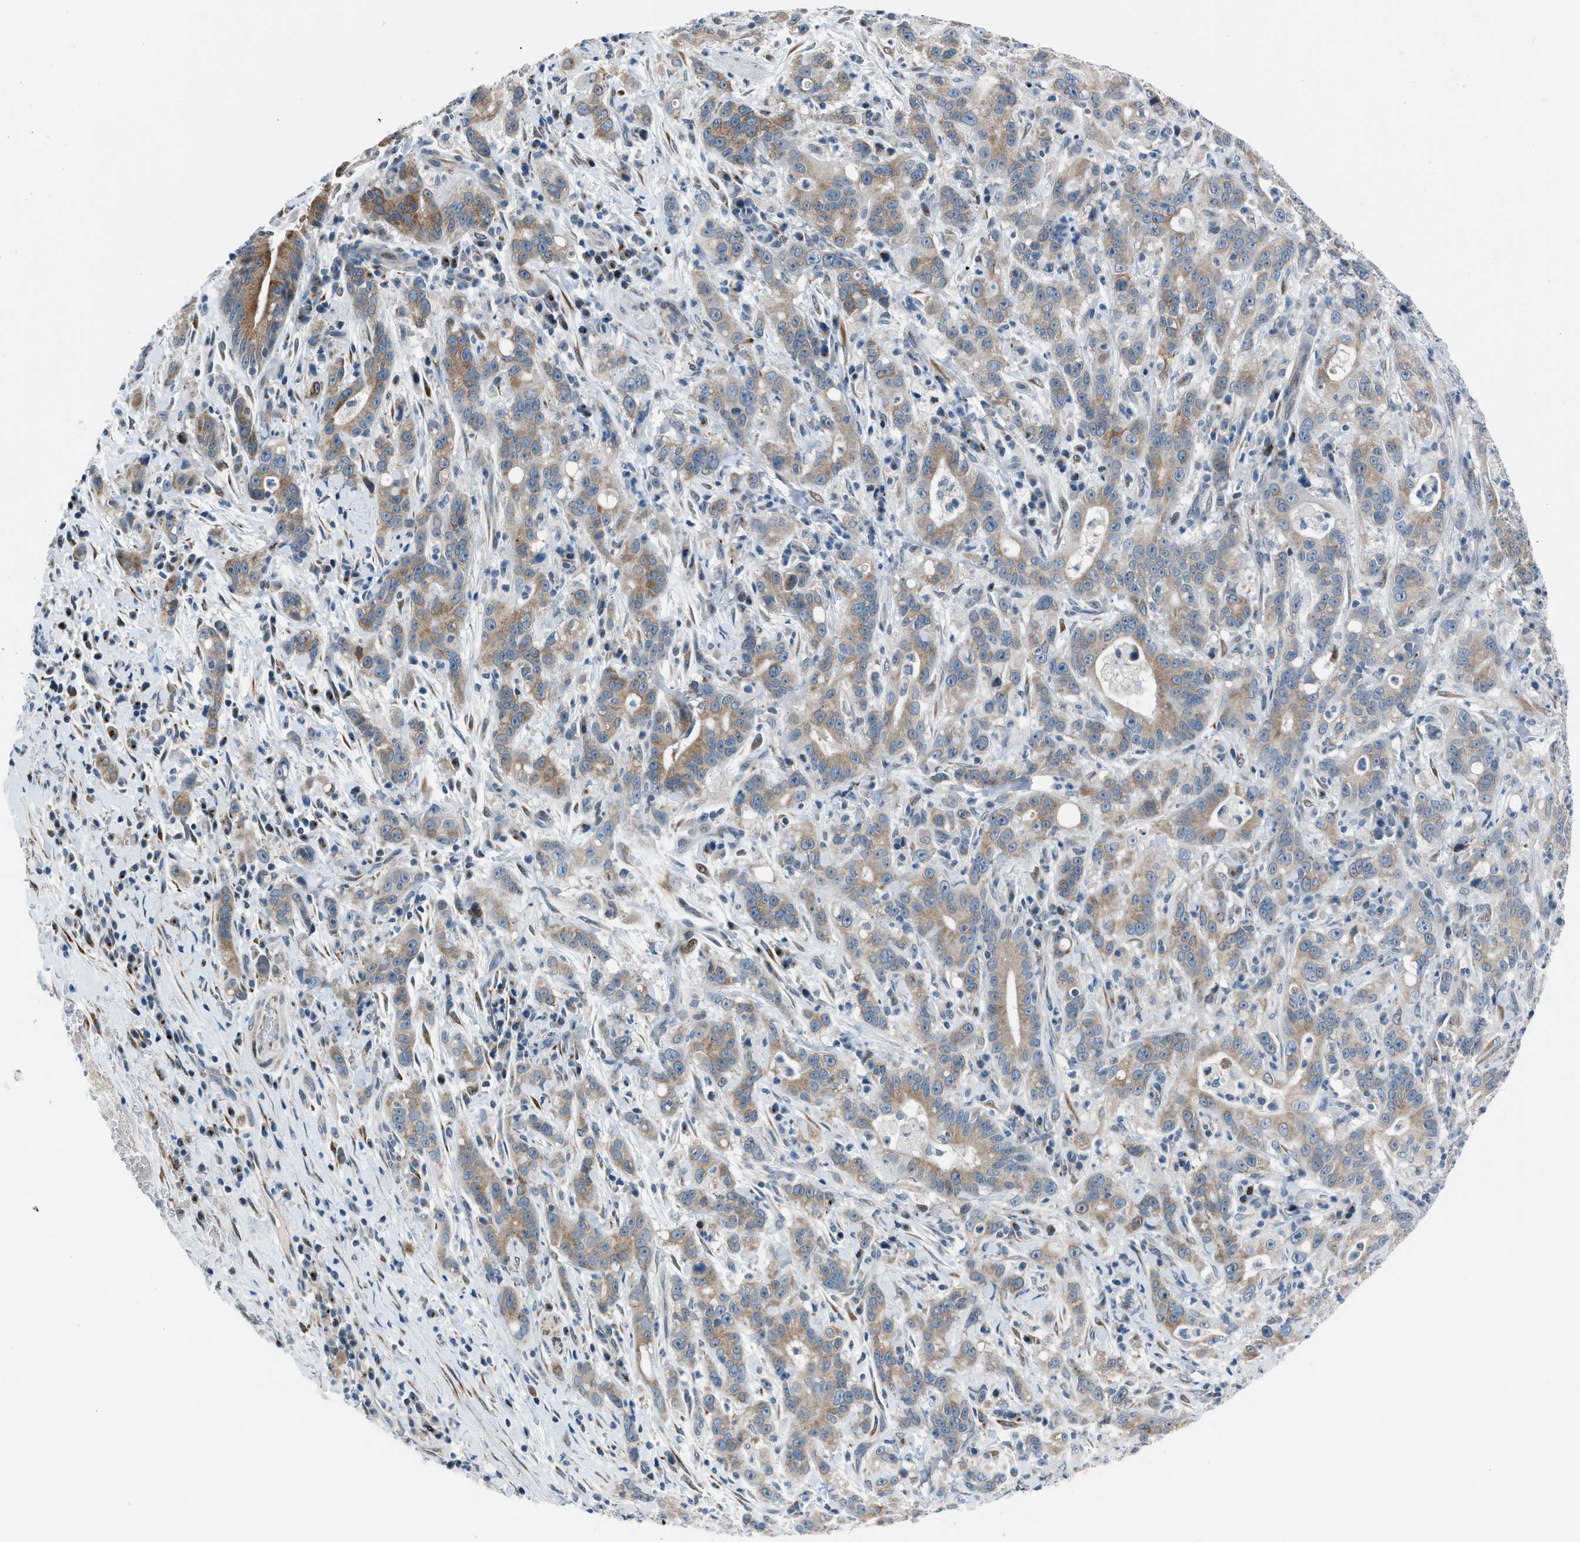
{"staining": {"intensity": "moderate", "quantity": ">75%", "location": "cytoplasmic/membranous"}, "tissue": "liver cancer", "cell_type": "Tumor cells", "image_type": "cancer", "snomed": [{"axis": "morphology", "description": "Cholangiocarcinoma"}, {"axis": "topography", "description": "Liver"}], "caption": "Immunohistochemistry (IHC) histopathology image of human cholangiocarcinoma (liver) stained for a protein (brown), which displays medium levels of moderate cytoplasmic/membranous staining in about >75% of tumor cells.", "gene": "RNF41", "patient": {"sex": "female", "age": 38}}